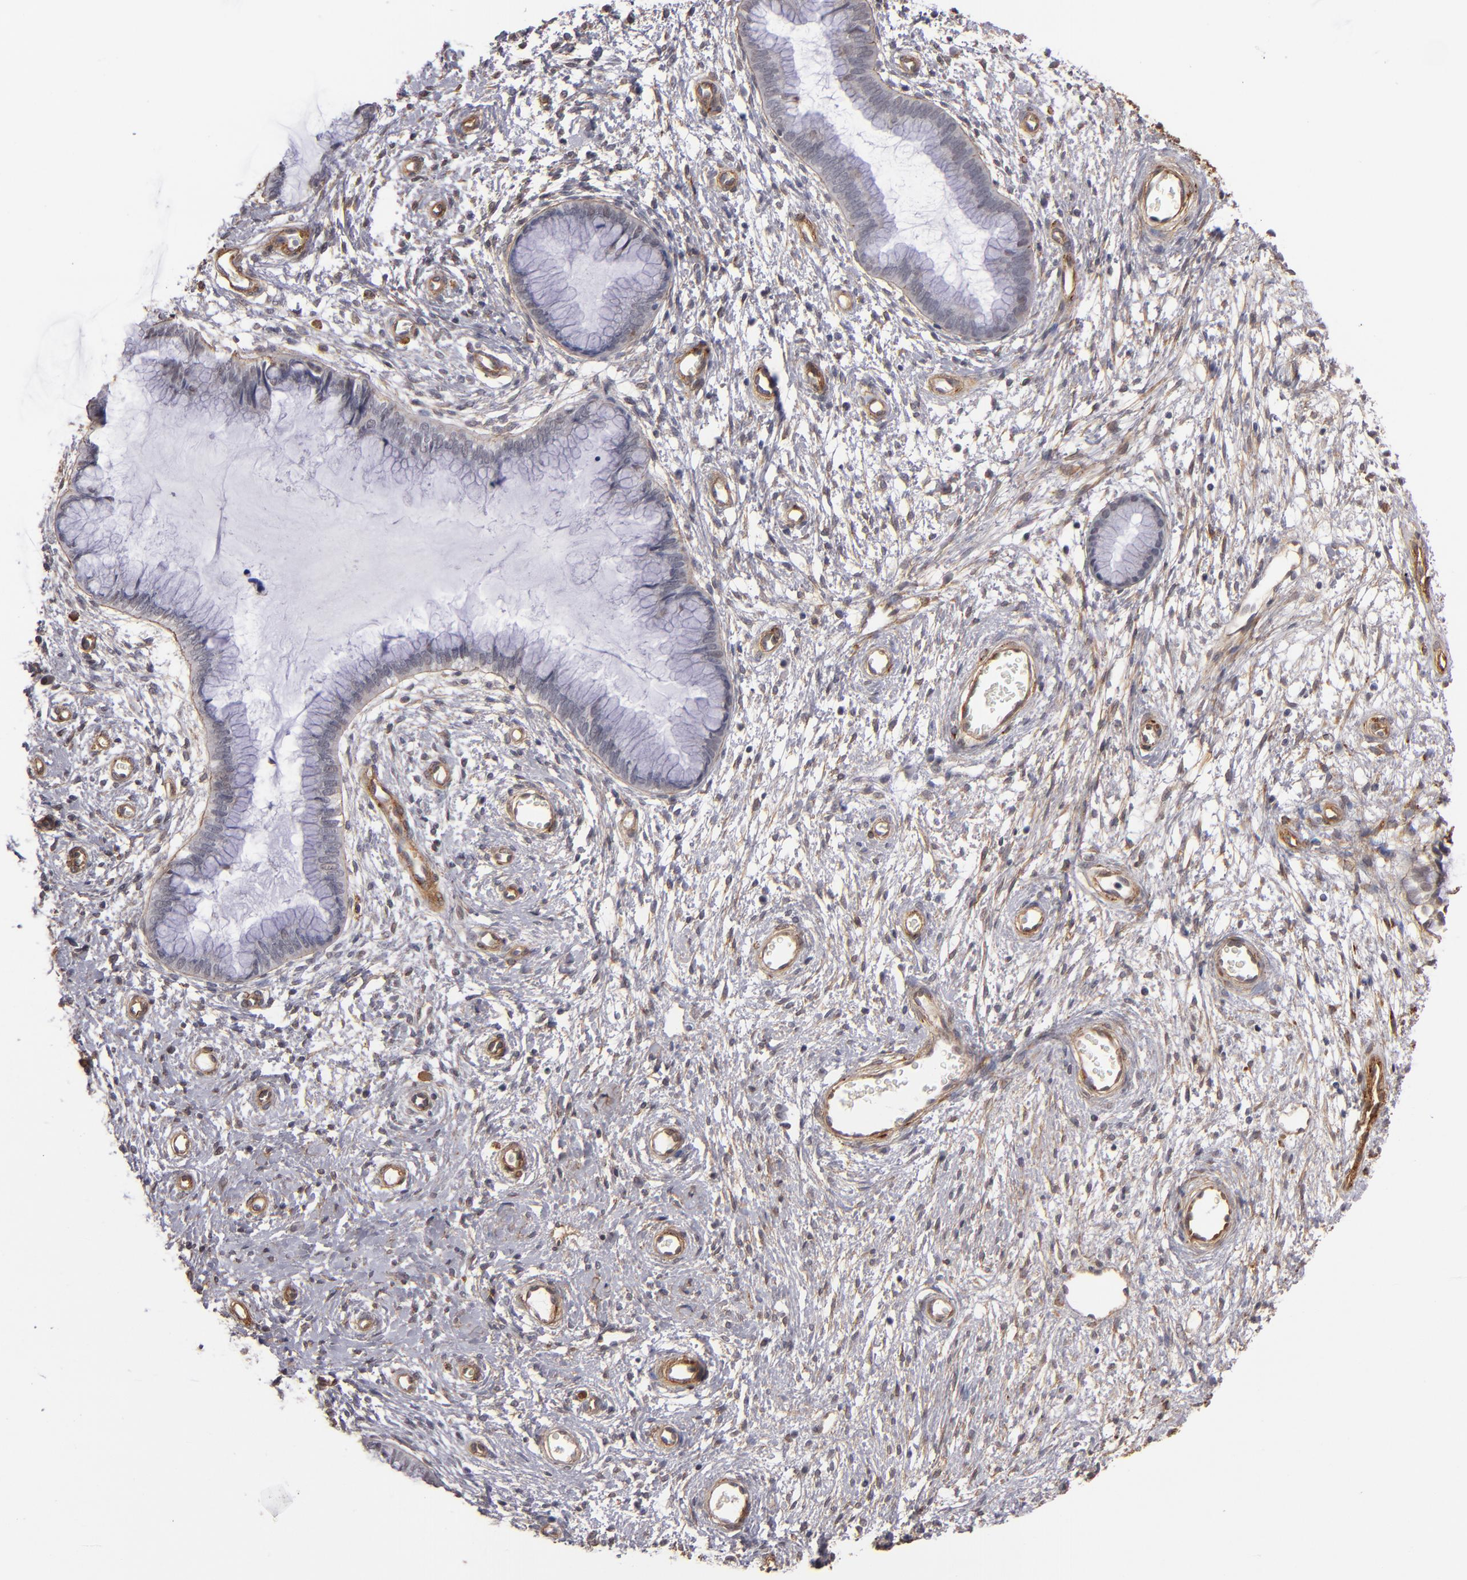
{"staining": {"intensity": "weak", "quantity": "25%-75%", "location": "cytoplasmic/membranous"}, "tissue": "cervix", "cell_type": "Glandular cells", "image_type": "normal", "snomed": [{"axis": "morphology", "description": "Normal tissue, NOS"}, {"axis": "topography", "description": "Cervix"}], "caption": "Glandular cells demonstrate low levels of weak cytoplasmic/membranous positivity in approximately 25%-75% of cells in benign human cervix. The staining was performed using DAB, with brown indicating positive protein expression. Nuclei are stained blue with hematoxylin.", "gene": "LAMC1", "patient": {"sex": "female", "age": 55}}